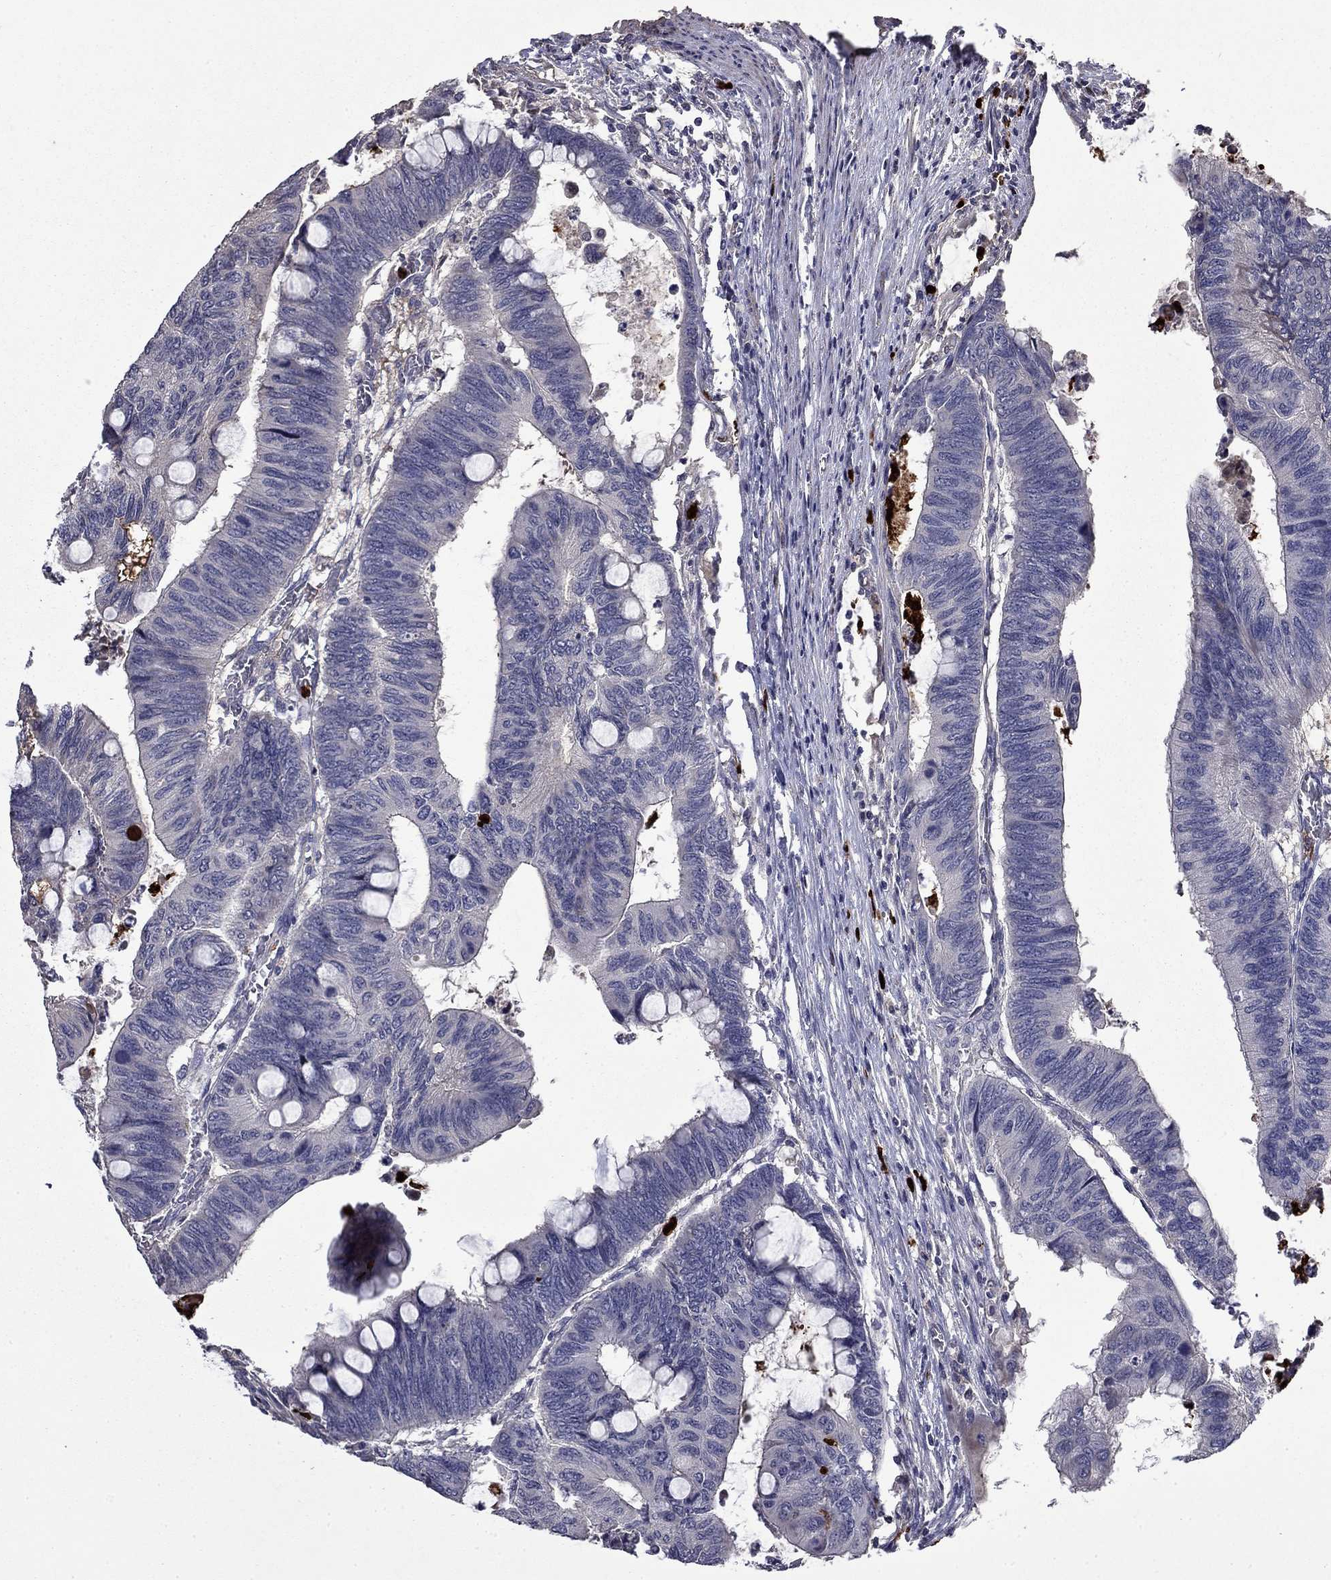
{"staining": {"intensity": "negative", "quantity": "none", "location": "none"}, "tissue": "colorectal cancer", "cell_type": "Tumor cells", "image_type": "cancer", "snomed": [{"axis": "morphology", "description": "Normal tissue, NOS"}, {"axis": "morphology", "description": "Adenocarcinoma, NOS"}, {"axis": "topography", "description": "Rectum"}, {"axis": "topography", "description": "Peripheral nerve tissue"}], "caption": "Tumor cells are negative for brown protein staining in adenocarcinoma (colorectal).", "gene": "SATB1", "patient": {"sex": "male", "age": 92}}